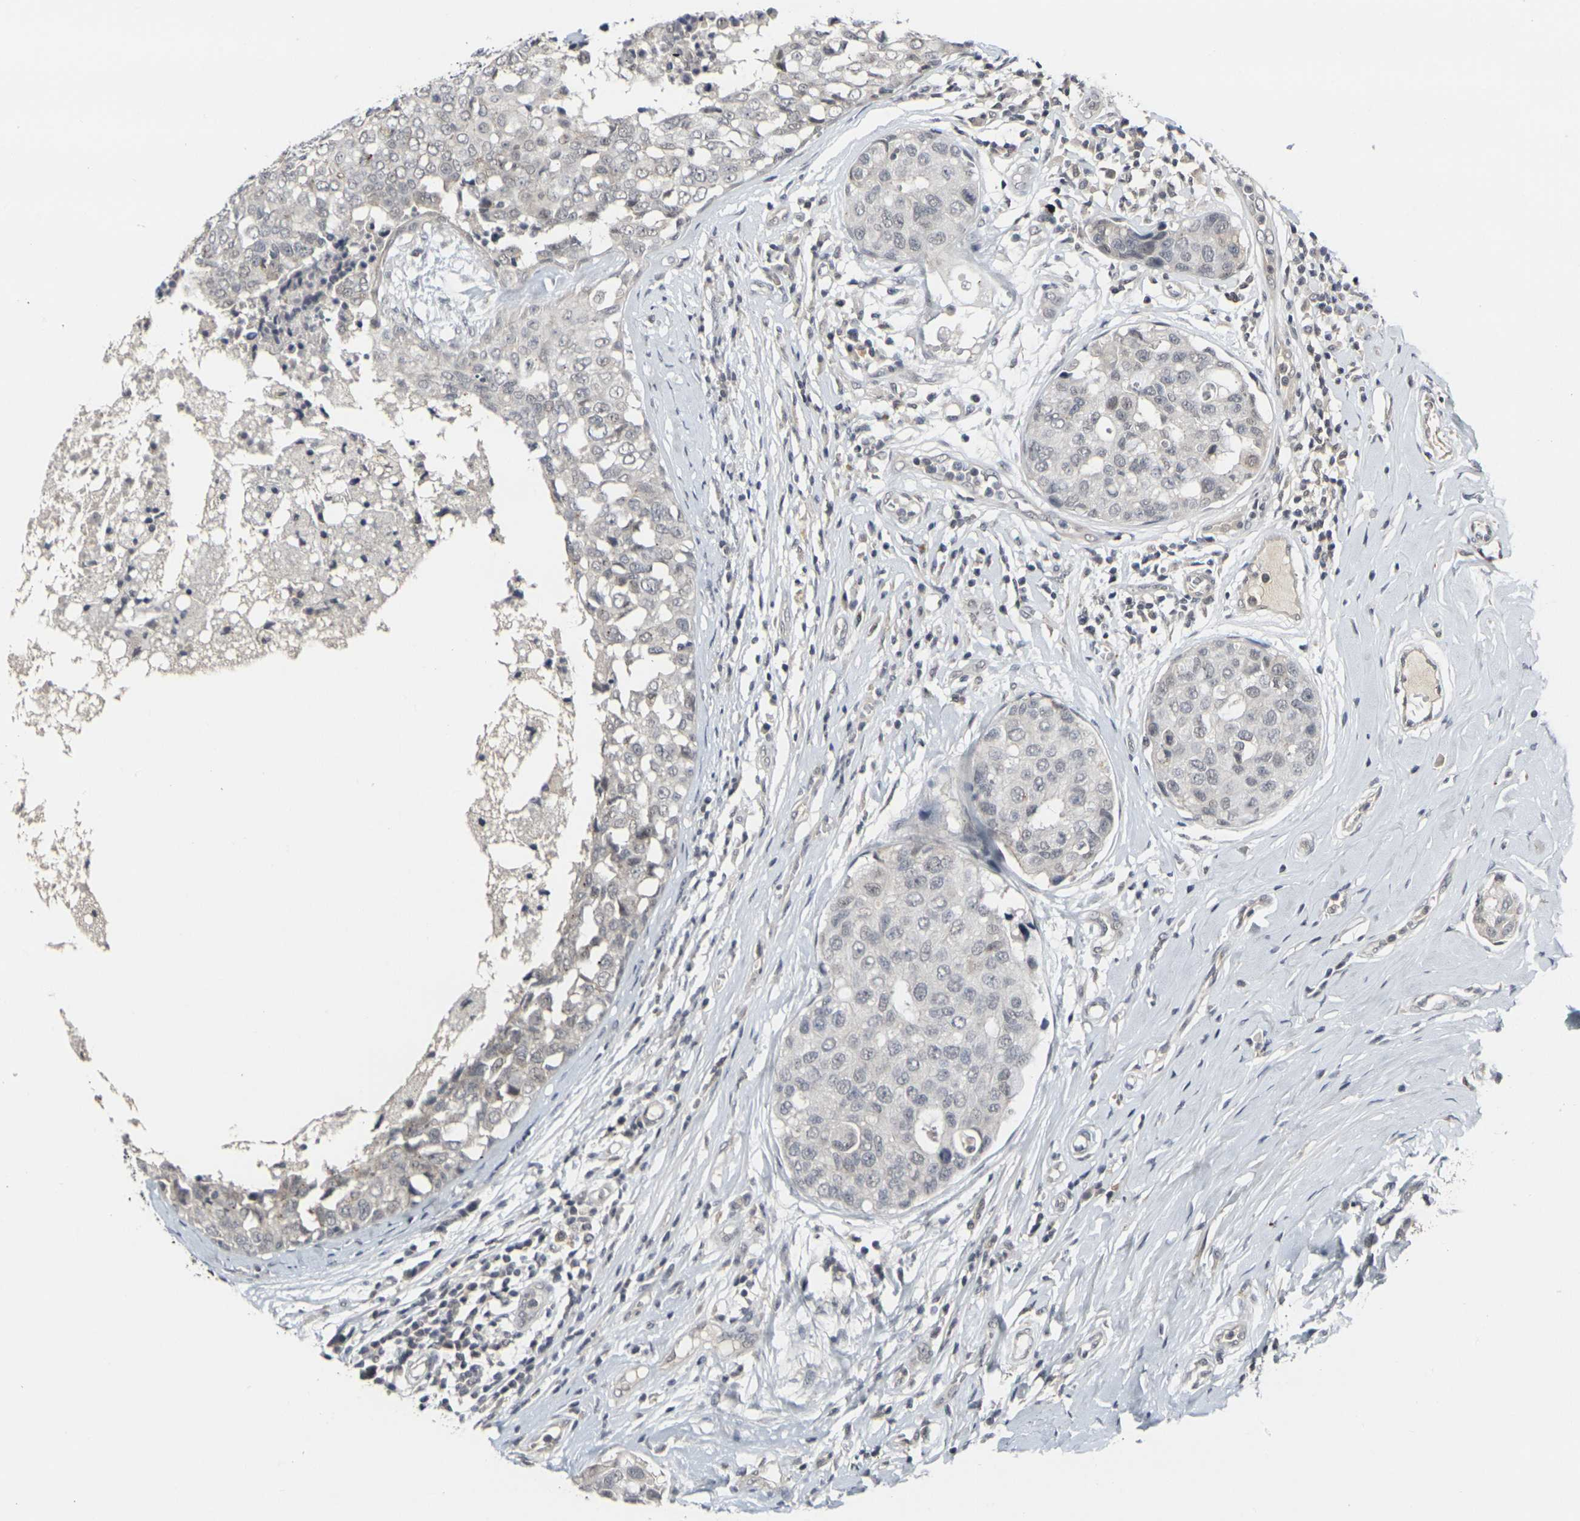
{"staining": {"intensity": "negative", "quantity": "none", "location": "none"}, "tissue": "breast cancer", "cell_type": "Tumor cells", "image_type": "cancer", "snomed": [{"axis": "morphology", "description": "Duct carcinoma"}, {"axis": "topography", "description": "Breast"}], "caption": "Tumor cells are negative for brown protein staining in breast cancer (intraductal carcinoma).", "gene": "GPR19", "patient": {"sex": "female", "age": 27}}